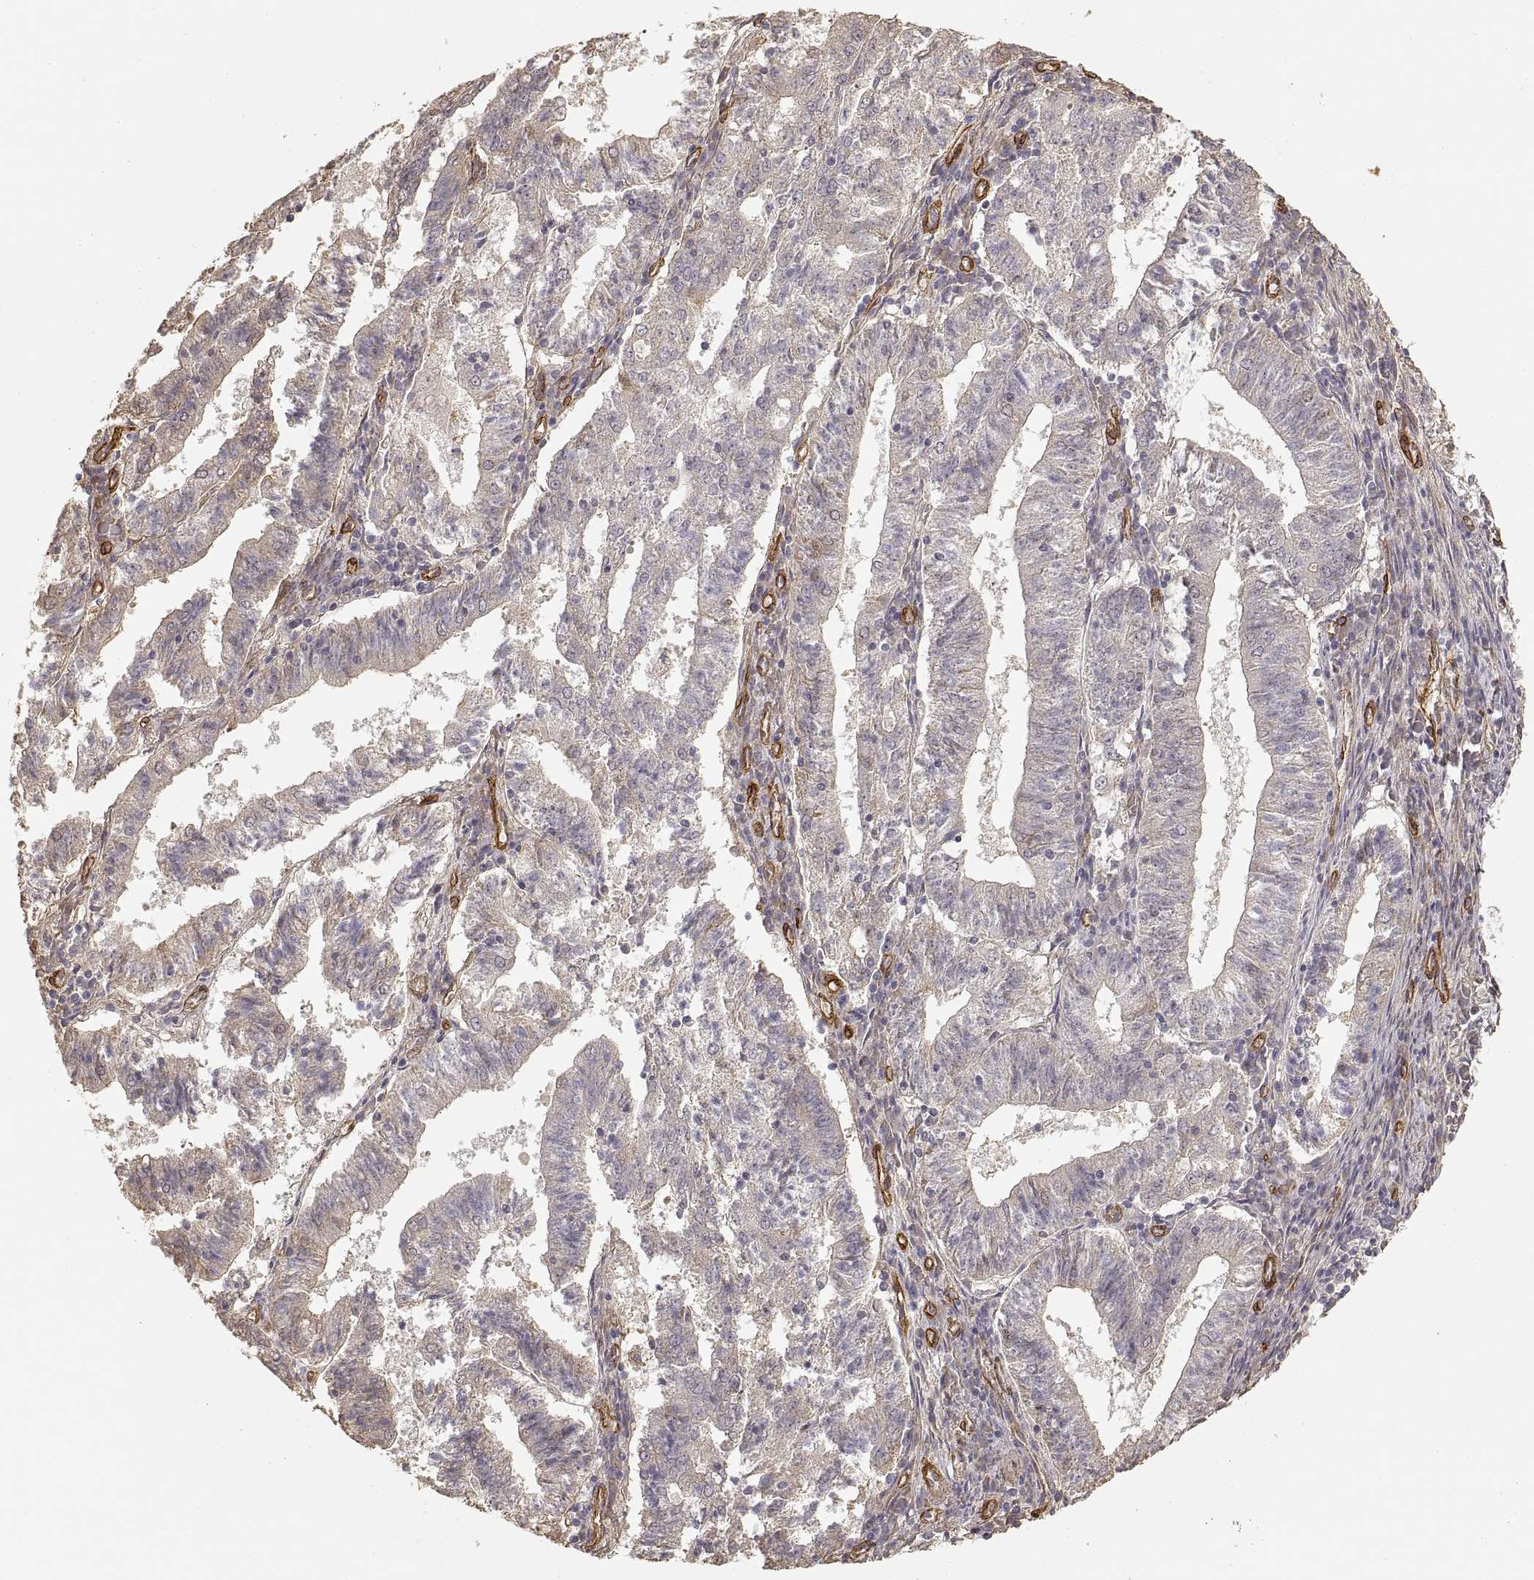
{"staining": {"intensity": "negative", "quantity": "none", "location": "none"}, "tissue": "endometrial cancer", "cell_type": "Tumor cells", "image_type": "cancer", "snomed": [{"axis": "morphology", "description": "Adenocarcinoma, NOS"}, {"axis": "topography", "description": "Endometrium"}], "caption": "This is a histopathology image of immunohistochemistry (IHC) staining of endometrial cancer, which shows no positivity in tumor cells.", "gene": "LAMA4", "patient": {"sex": "female", "age": 82}}